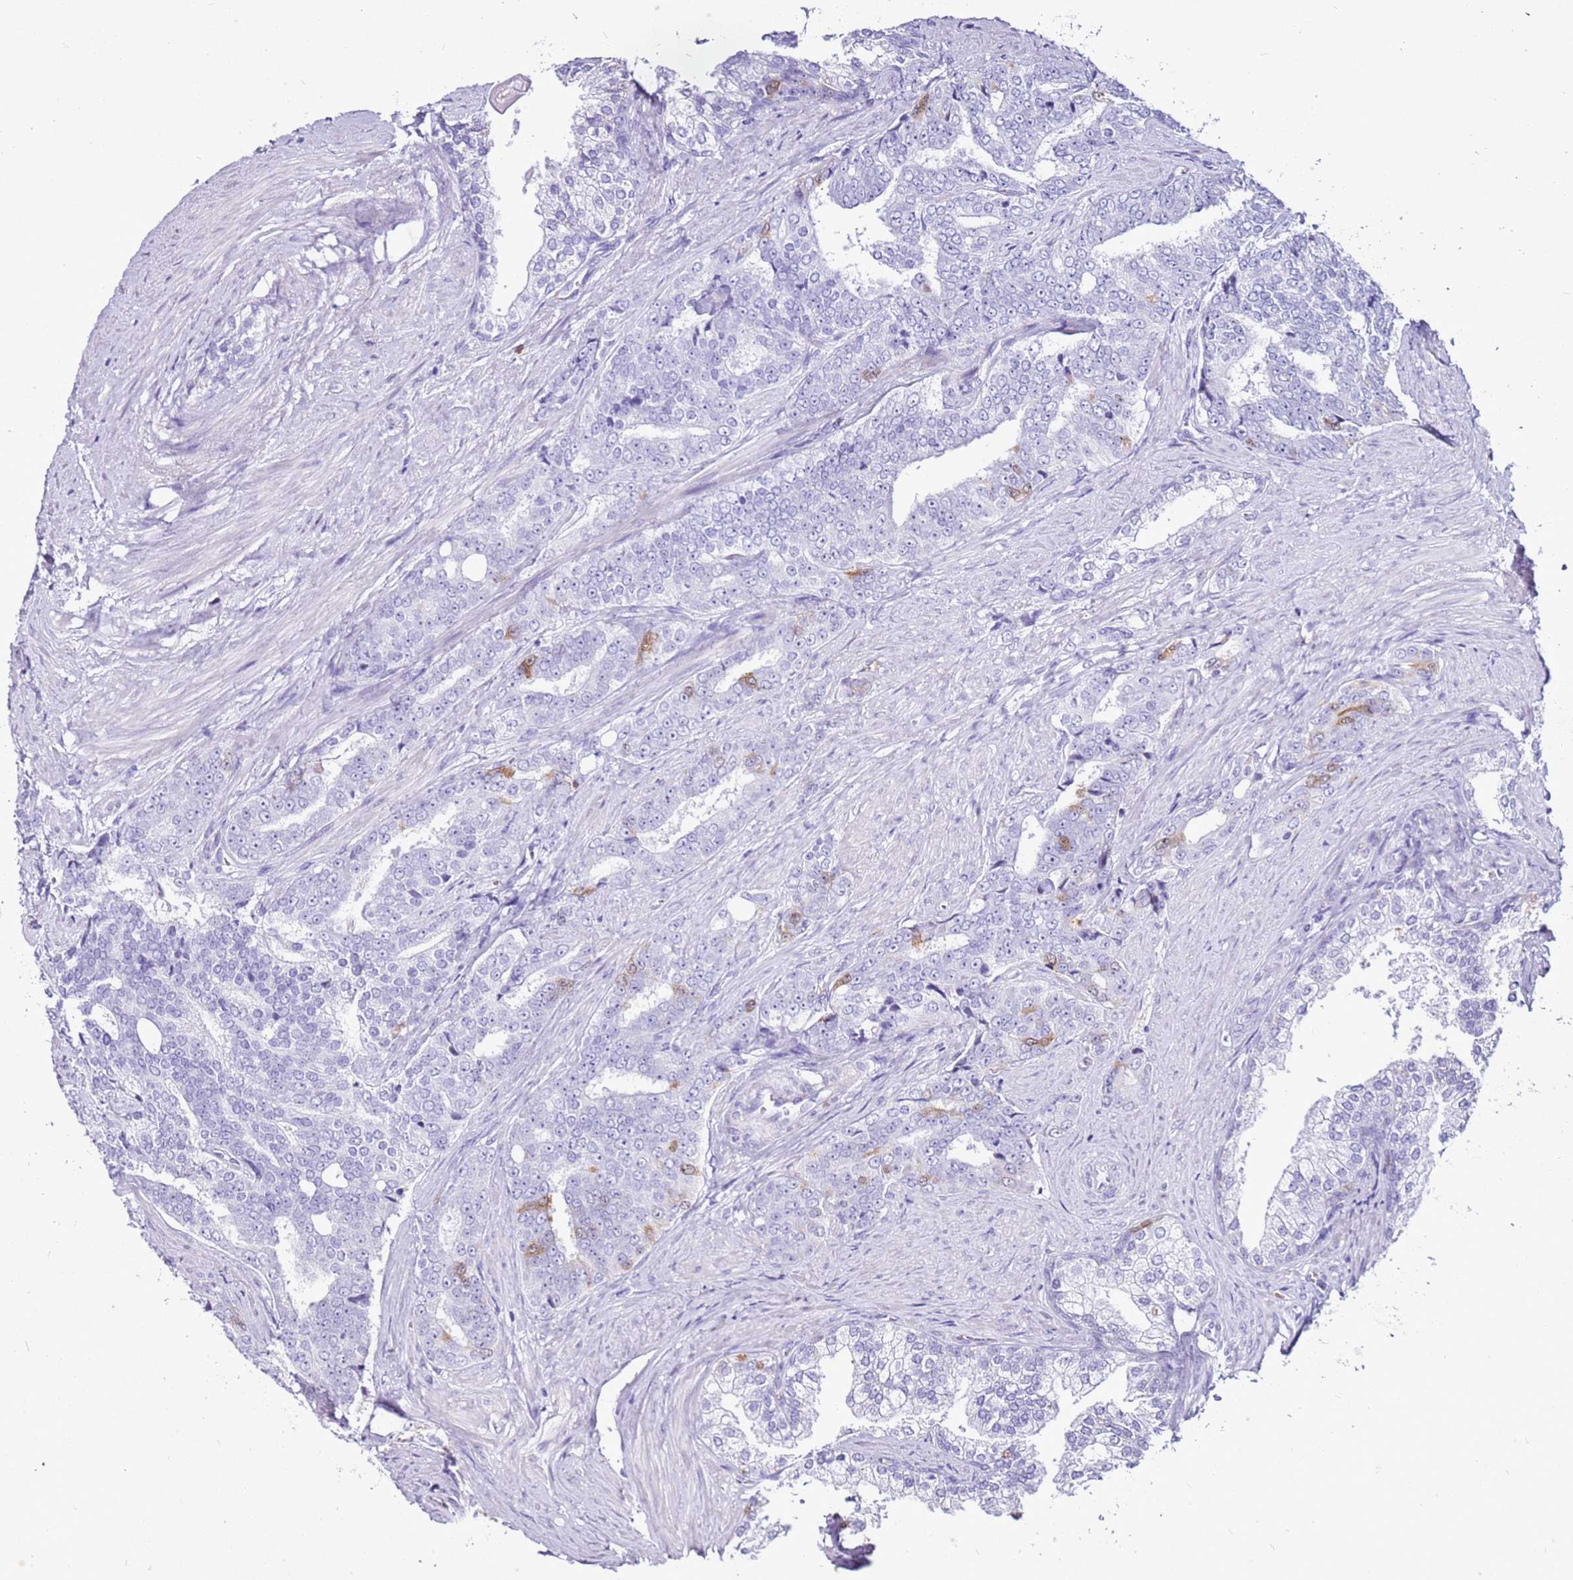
{"staining": {"intensity": "moderate", "quantity": "<25%", "location": "cytoplasmic/membranous"}, "tissue": "prostate cancer", "cell_type": "Tumor cells", "image_type": "cancer", "snomed": [{"axis": "morphology", "description": "Adenocarcinoma, High grade"}, {"axis": "topography", "description": "Prostate"}], "caption": "Prostate adenocarcinoma (high-grade) was stained to show a protein in brown. There is low levels of moderate cytoplasmic/membranous expression in approximately <25% of tumor cells.", "gene": "SPC25", "patient": {"sex": "male", "age": 67}}